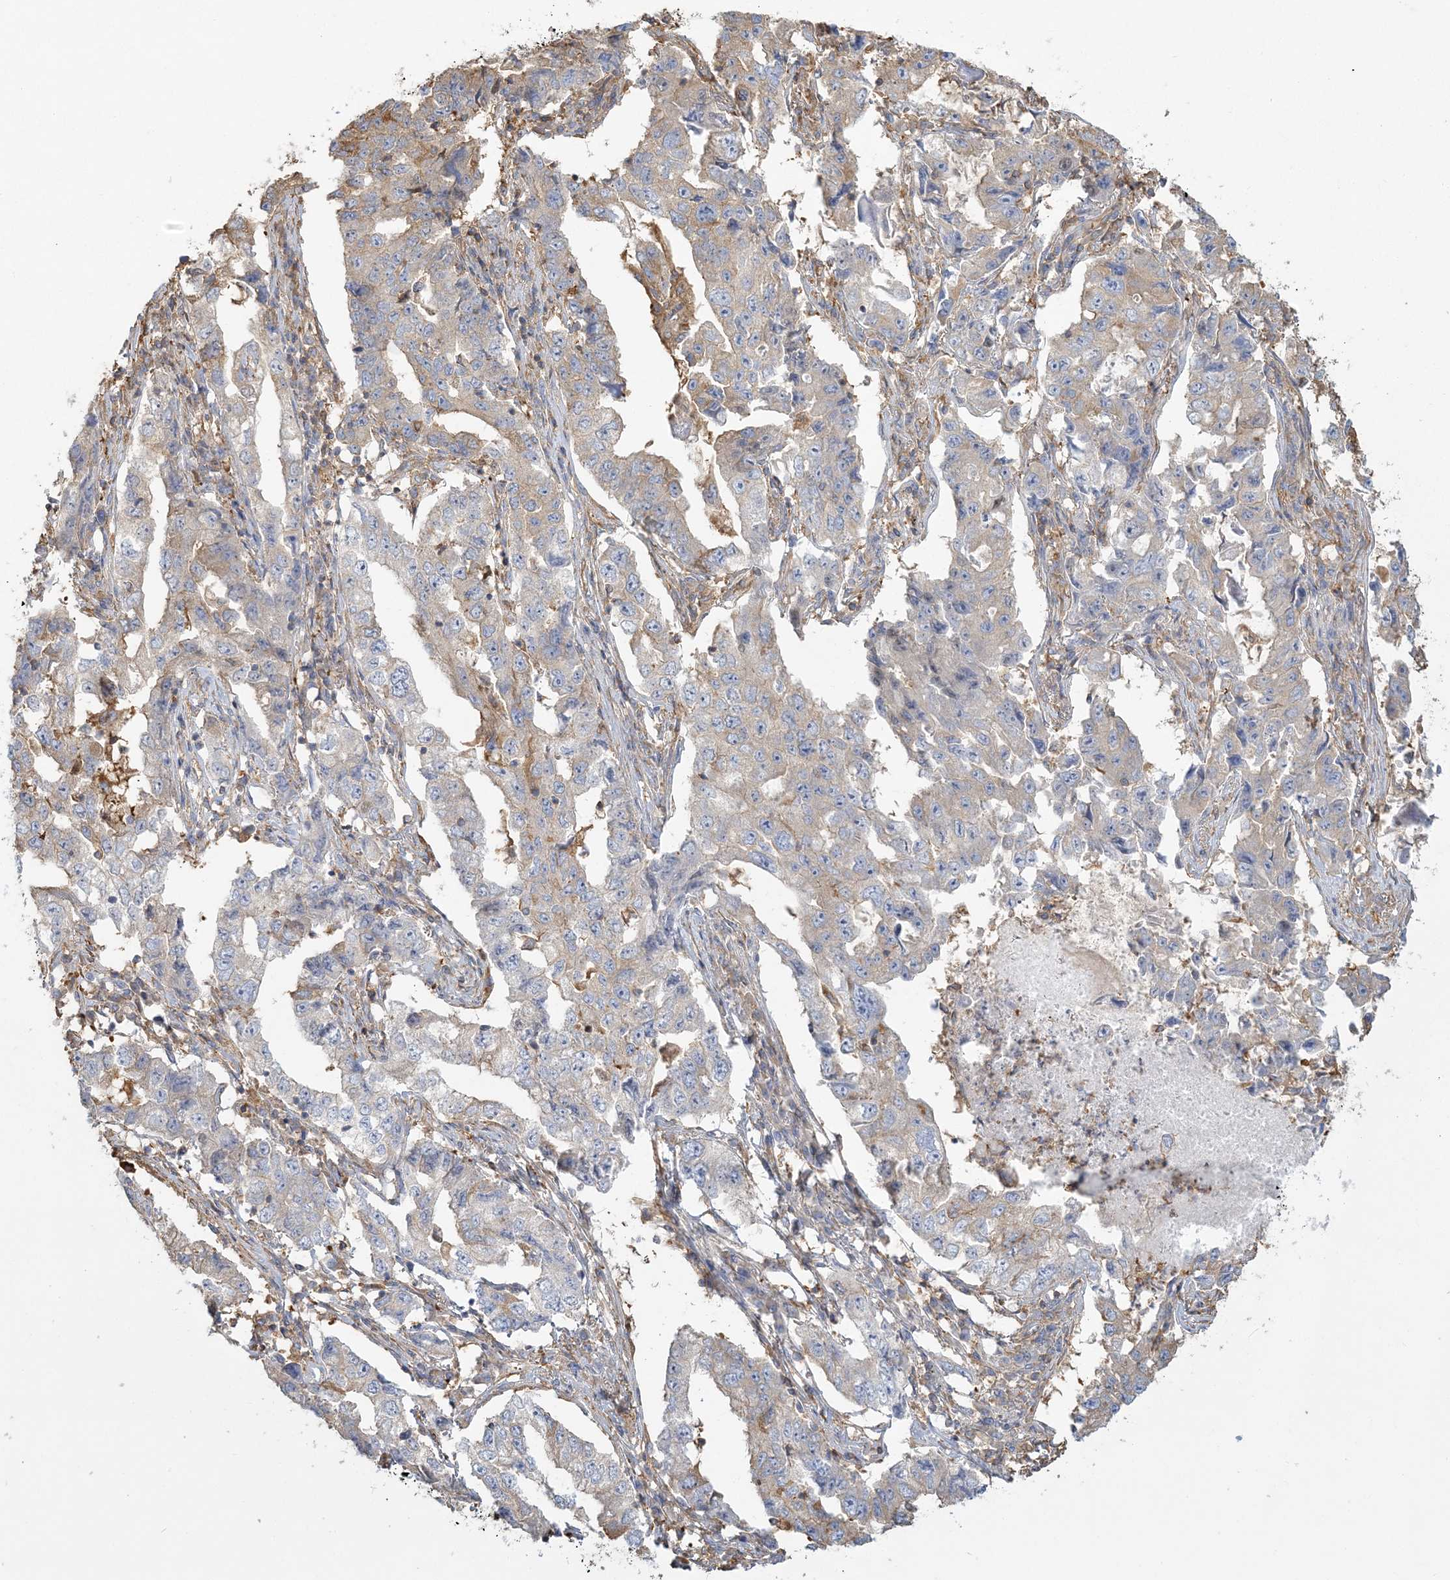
{"staining": {"intensity": "weak", "quantity": "<25%", "location": "cytoplasmic/membranous"}, "tissue": "lung cancer", "cell_type": "Tumor cells", "image_type": "cancer", "snomed": [{"axis": "morphology", "description": "Adenocarcinoma, NOS"}, {"axis": "topography", "description": "Lung"}], "caption": "Tumor cells are negative for protein expression in human lung cancer.", "gene": "ANKS1A", "patient": {"sex": "female", "age": 51}}